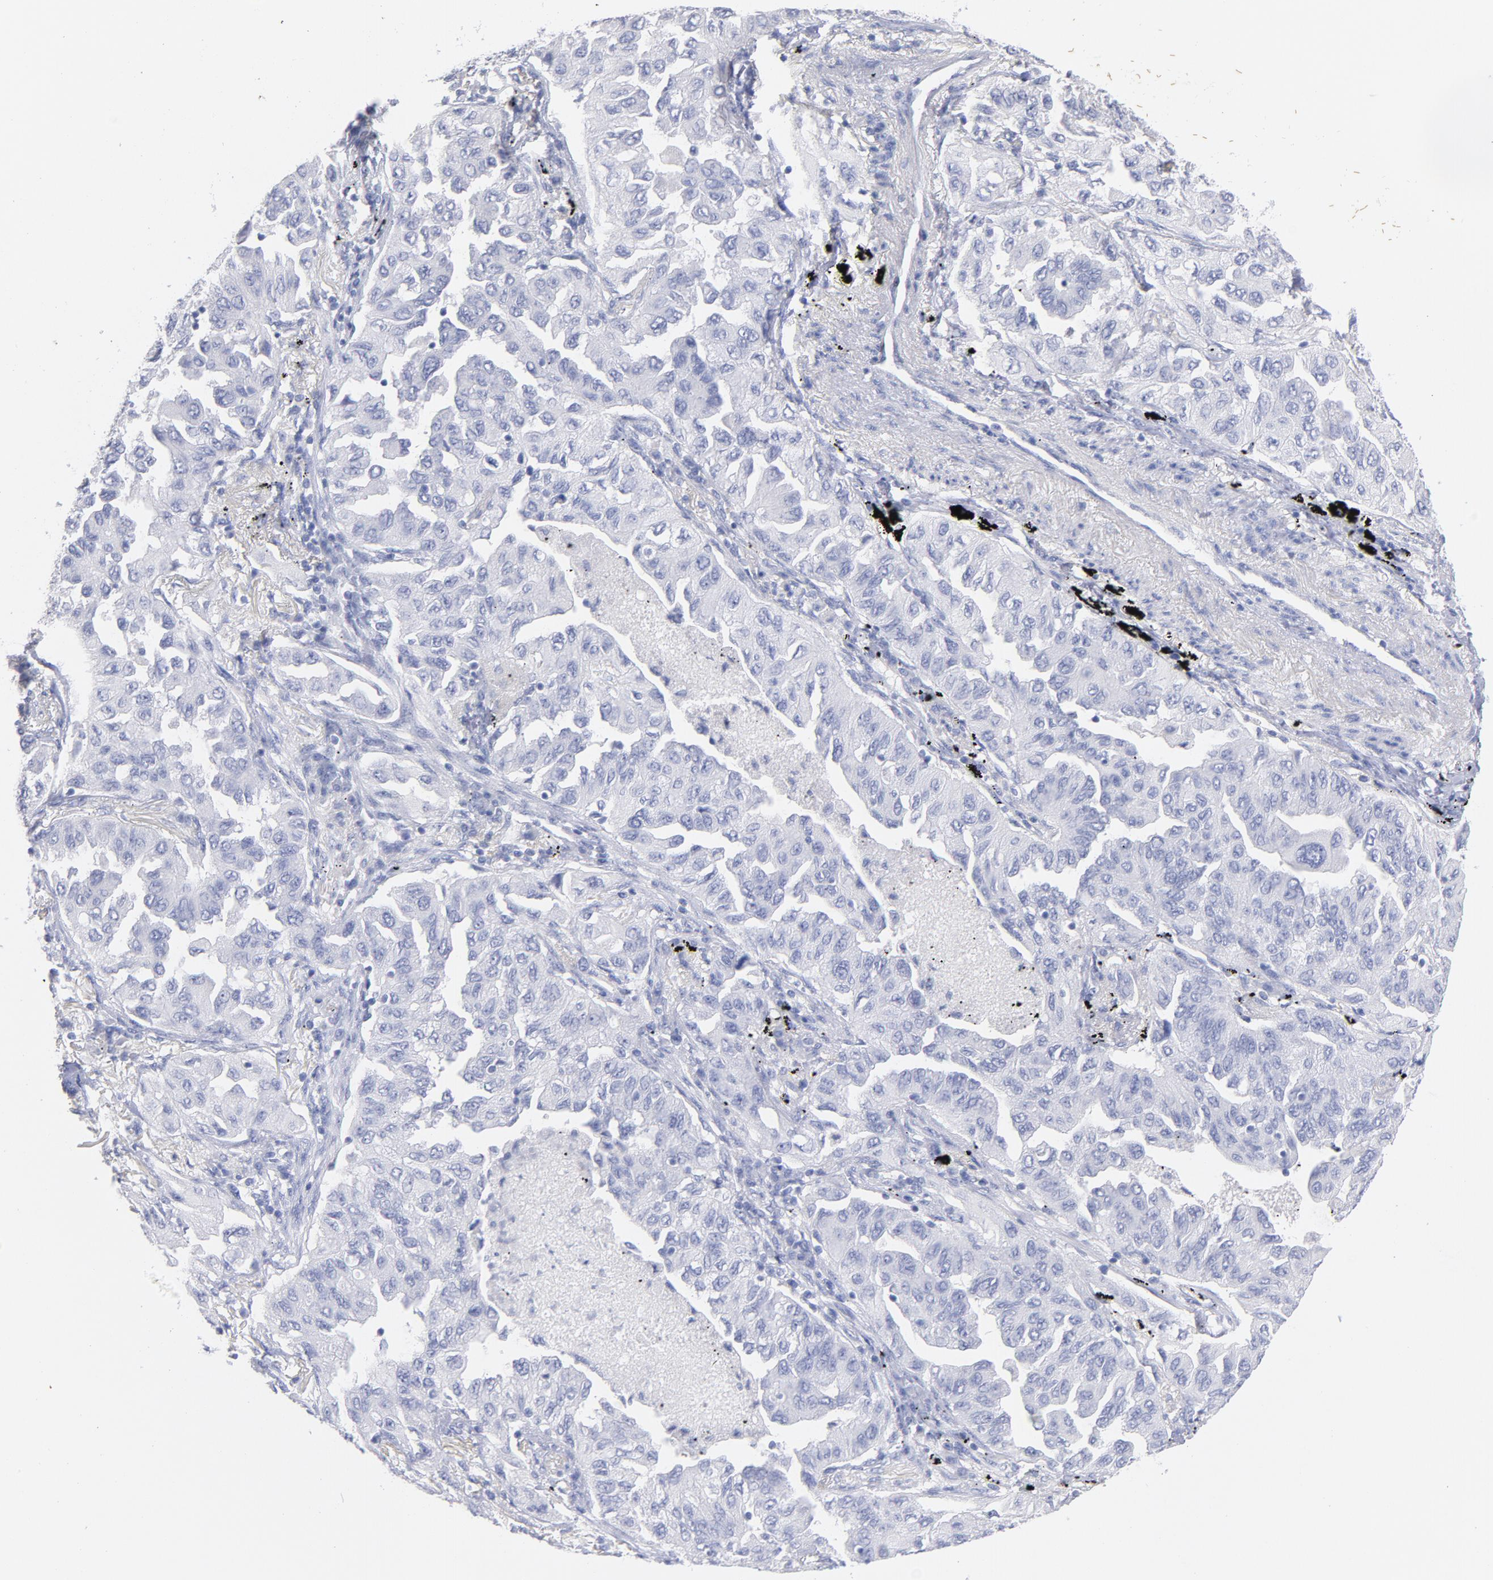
{"staining": {"intensity": "negative", "quantity": "none", "location": "none"}, "tissue": "lung cancer", "cell_type": "Tumor cells", "image_type": "cancer", "snomed": [{"axis": "morphology", "description": "Adenocarcinoma, NOS"}, {"axis": "topography", "description": "Lung"}], "caption": "High magnification brightfield microscopy of lung cancer (adenocarcinoma) stained with DAB (brown) and counterstained with hematoxylin (blue): tumor cells show no significant staining.", "gene": "SCGN", "patient": {"sex": "female", "age": 65}}